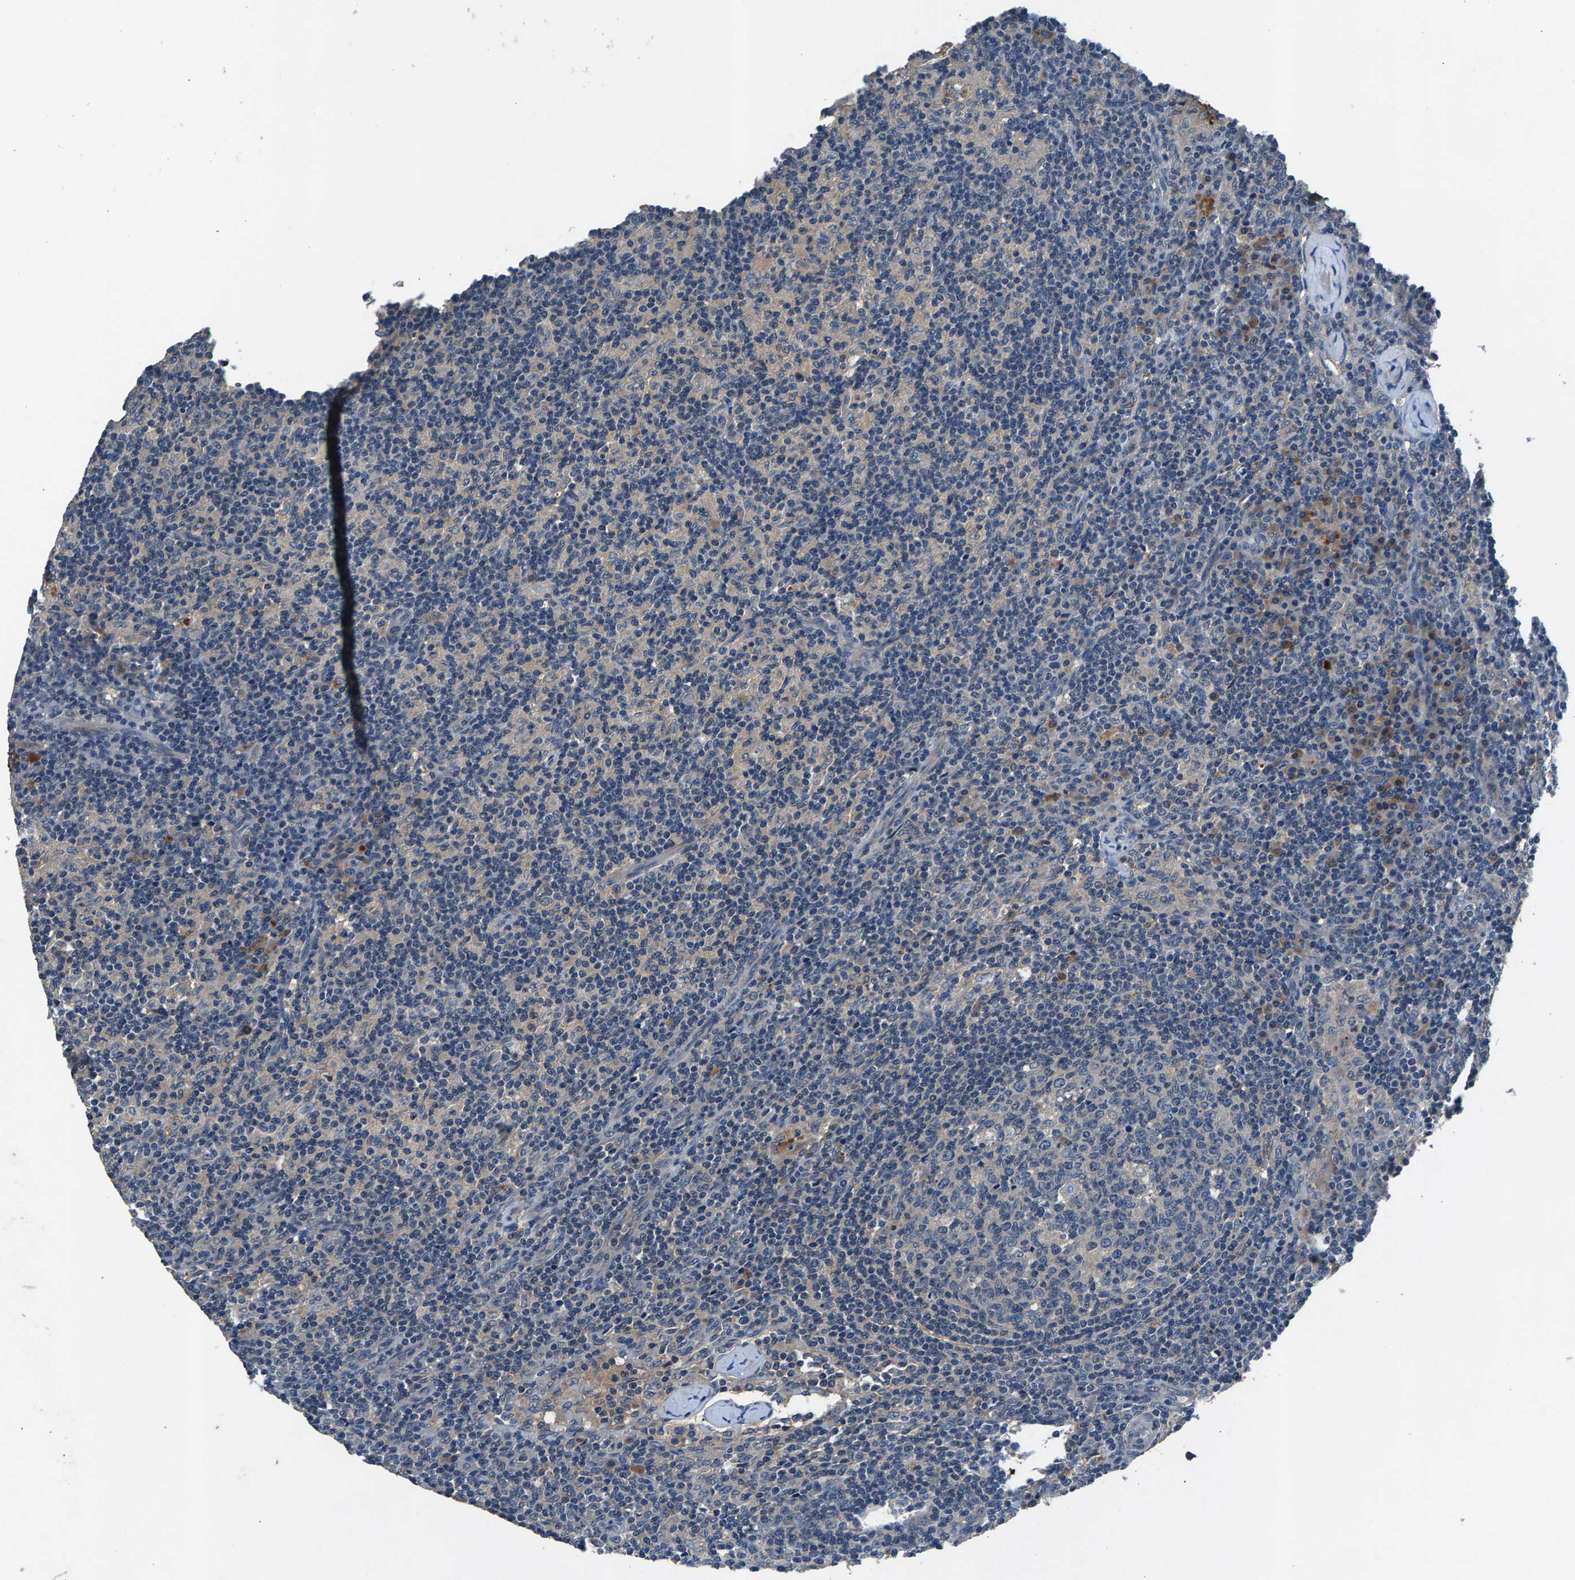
{"staining": {"intensity": "negative", "quantity": "none", "location": "none"}, "tissue": "lymph node", "cell_type": "Germinal center cells", "image_type": "normal", "snomed": [{"axis": "morphology", "description": "Normal tissue, NOS"}, {"axis": "morphology", "description": "Inflammation, NOS"}, {"axis": "topography", "description": "Lymph node"}], "caption": "Unremarkable lymph node was stained to show a protein in brown. There is no significant expression in germinal center cells. (DAB IHC with hematoxylin counter stain).", "gene": "PRXL2C", "patient": {"sex": "male", "age": 55}}